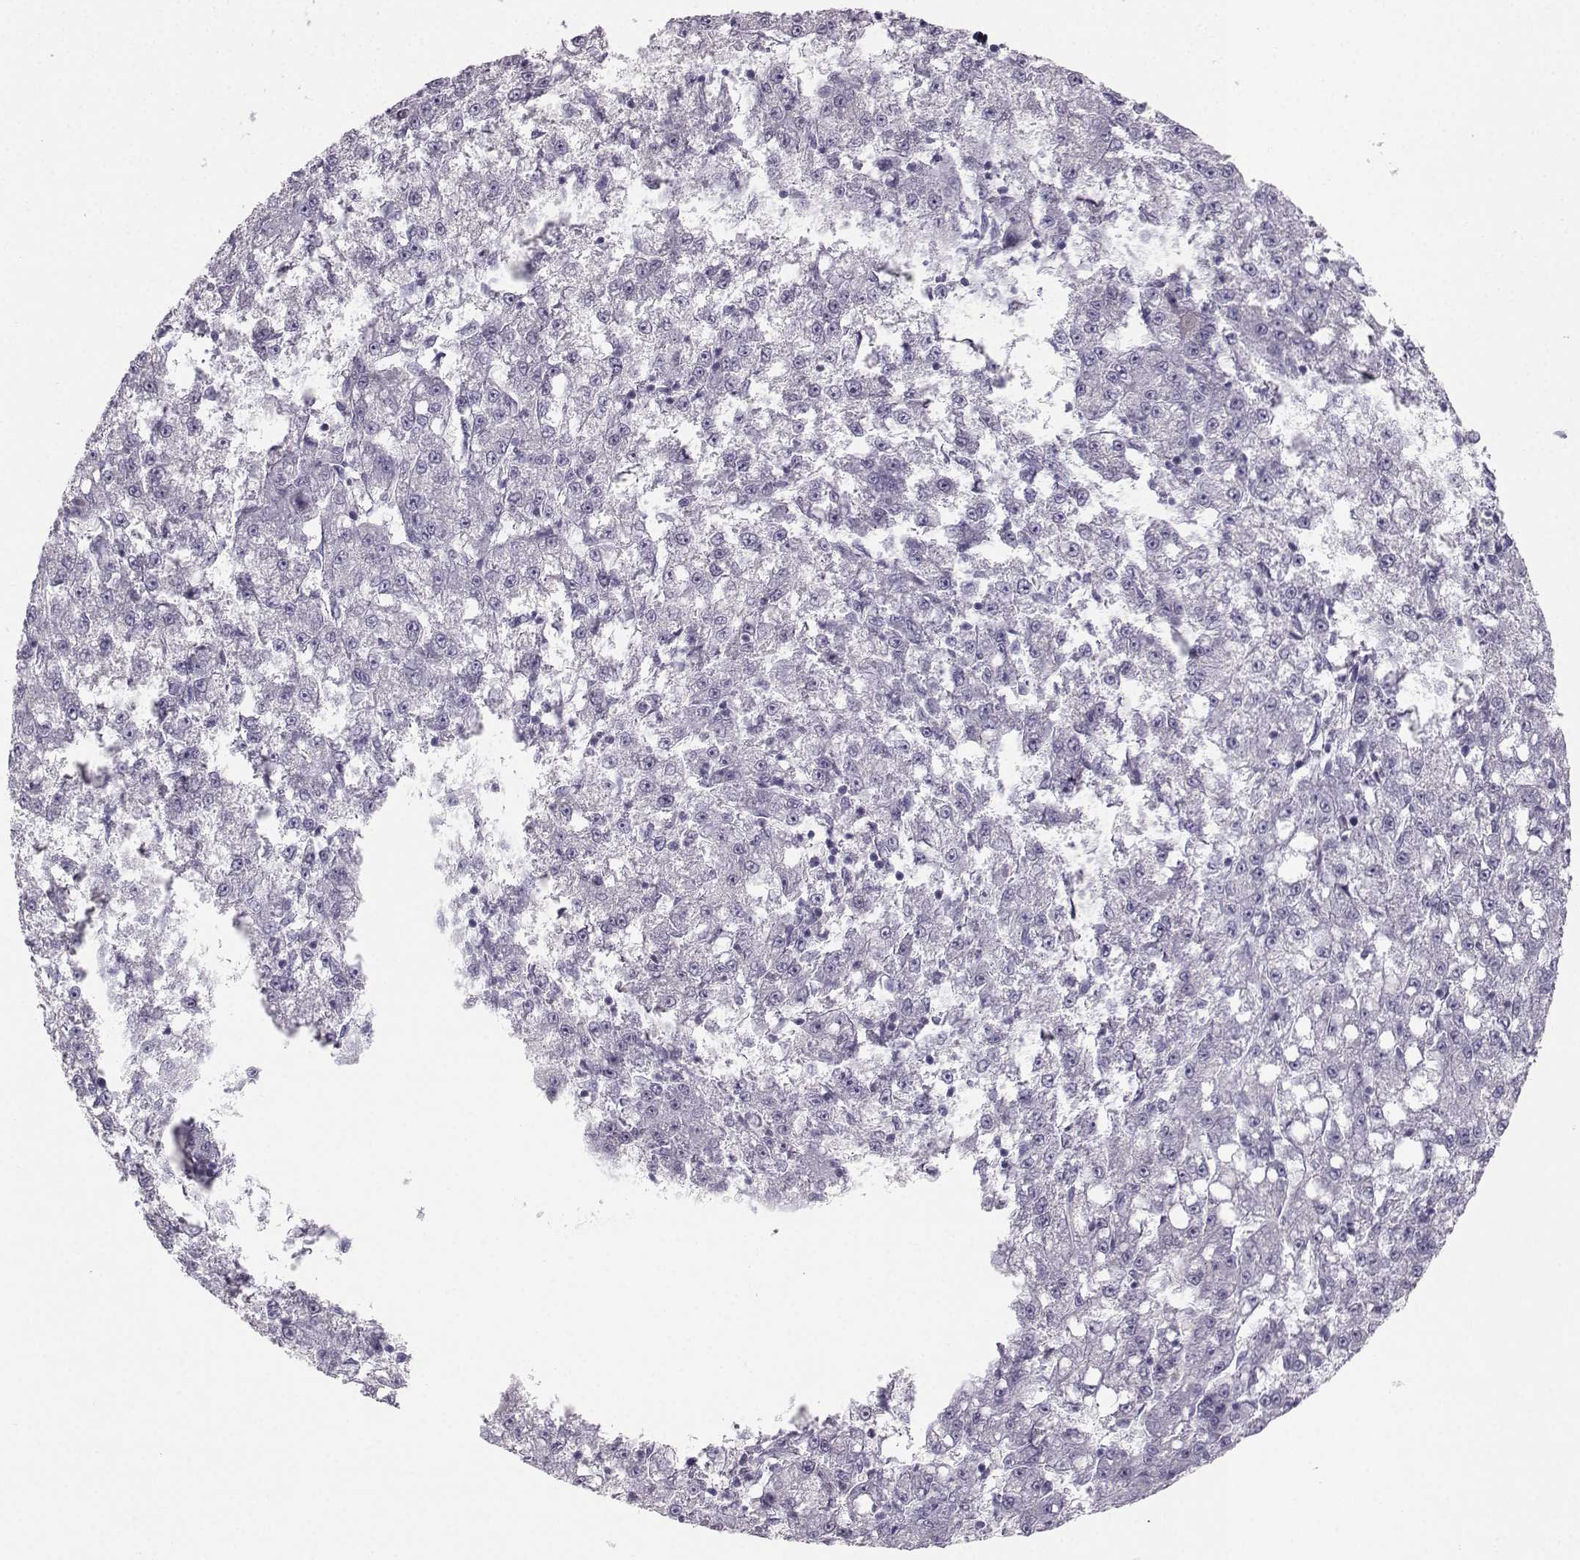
{"staining": {"intensity": "negative", "quantity": "none", "location": "none"}, "tissue": "liver cancer", "cell_type": "Tumor cells", "image_type": "cancer", "snomed": [{"axis": "morphology", "description": "Carcinoma, Hepatocellular, NOS"}, {"axis": "topography", "description": "Liver"}], "caption": "Liver hepatocellular carcinoma was stained to show a protein in brown. There is no significant expression in tumor cells. (Immunohistochemistry (ihc), brightfield microscopy, high magnification).", "gene": "CASR", "patient": {"sex": "female", "age": 65}}